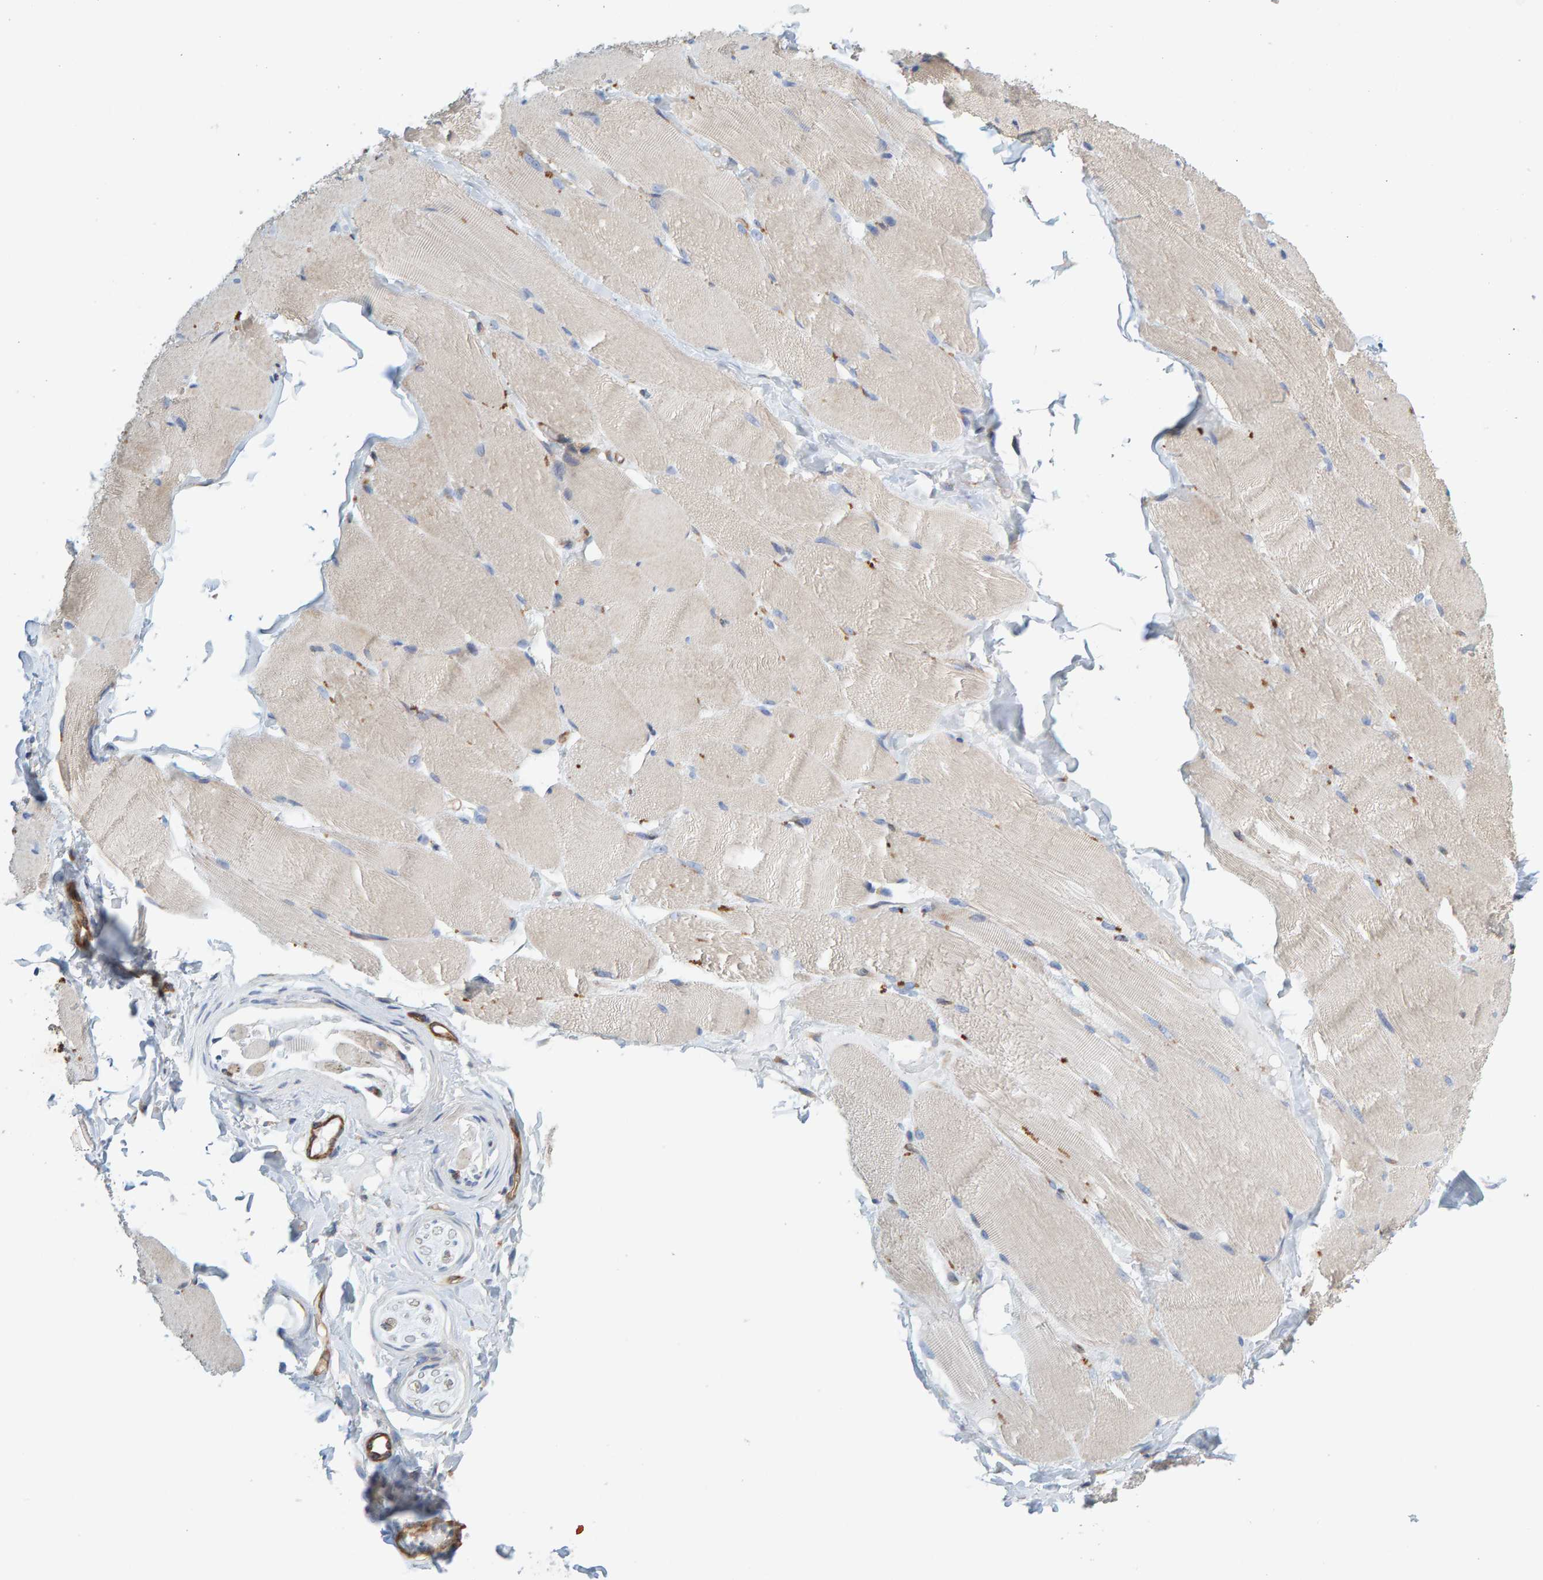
{"staining": {"intensity": "weak", "quantity": "25%-75%", "location": "cytoplasmic/membranous"}, "tissue": "skeletal muscle", "cell_type": "Myocytes", "image_type": "normal", "snomed": [{"axis": "morphology", "description": "Normal tissue, NOS"}, {"axis": "topography", "description": "Skin"}, {"axis": "topography", "description": "Skeletal muscle"}], "caption": "Myocytes reveal low levels of weak cytoplasmic/membranous expression in approximately 25%-75% of cells in normal human skeletal muscle.", "gene": "PRKD2", "patient": {"sex": "male", "age": 83}}